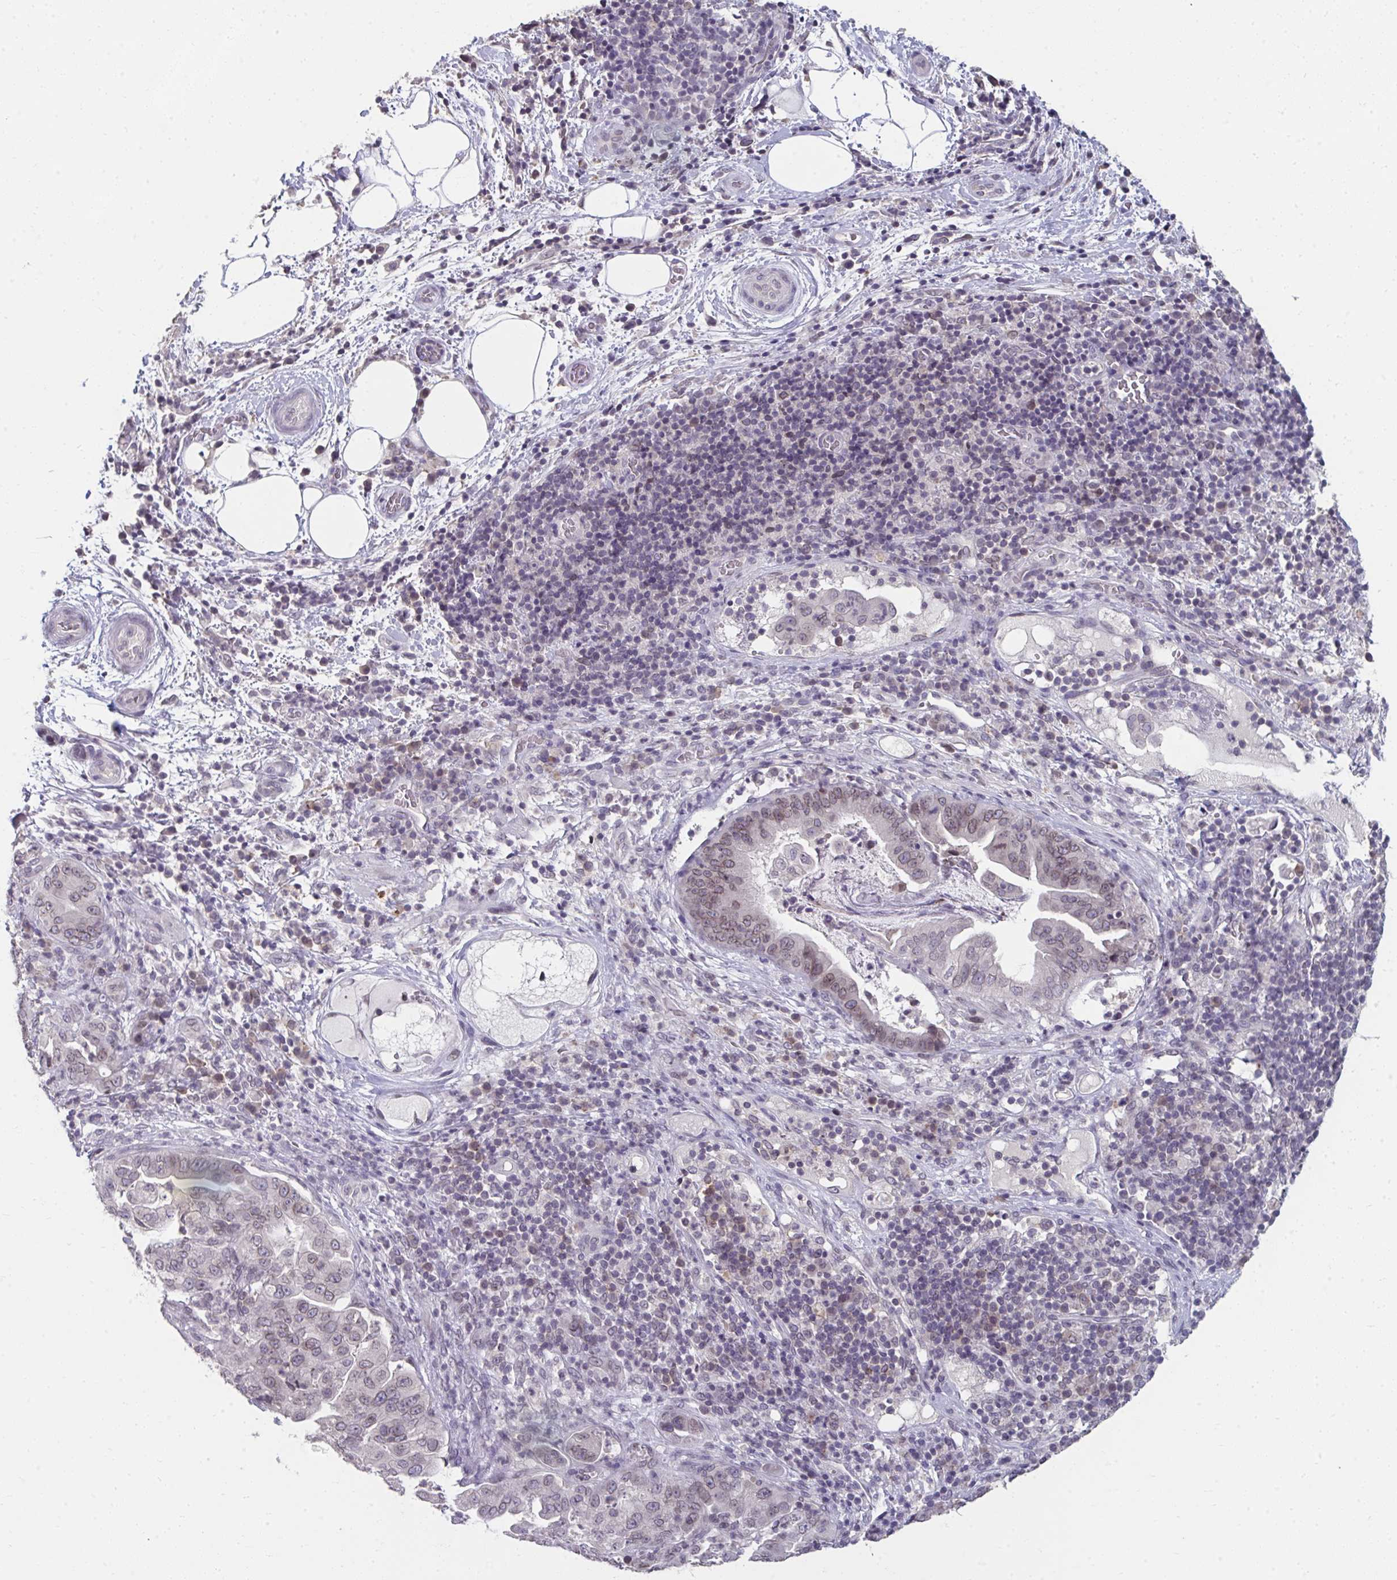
{"staining": {"intensity": "moderate", "quantity": "<25%", "location": "nuclear"}, "tissue": "pancreatic cancer", "cell_type": "Tumor cells", "image_type": "cancer", "snomed": [{"axis": "morphology", "description": "Normal tissue, NOS"}, {"axis": "morphology", "description": "Adenocarcinoma, NOS"}, {"axis": "topography", "description": "Lymph node"}, {"axis": "topography", "description": "Pancreas"}], "caption": "Immunohistochemical staining of human pancreatic adenocarcinoma demonstrates low levels of moderate nuclear protein staining in about <25% of tumor cells.", "gene": "NUP133", "patient": {"sex": "female", "age": 67}}